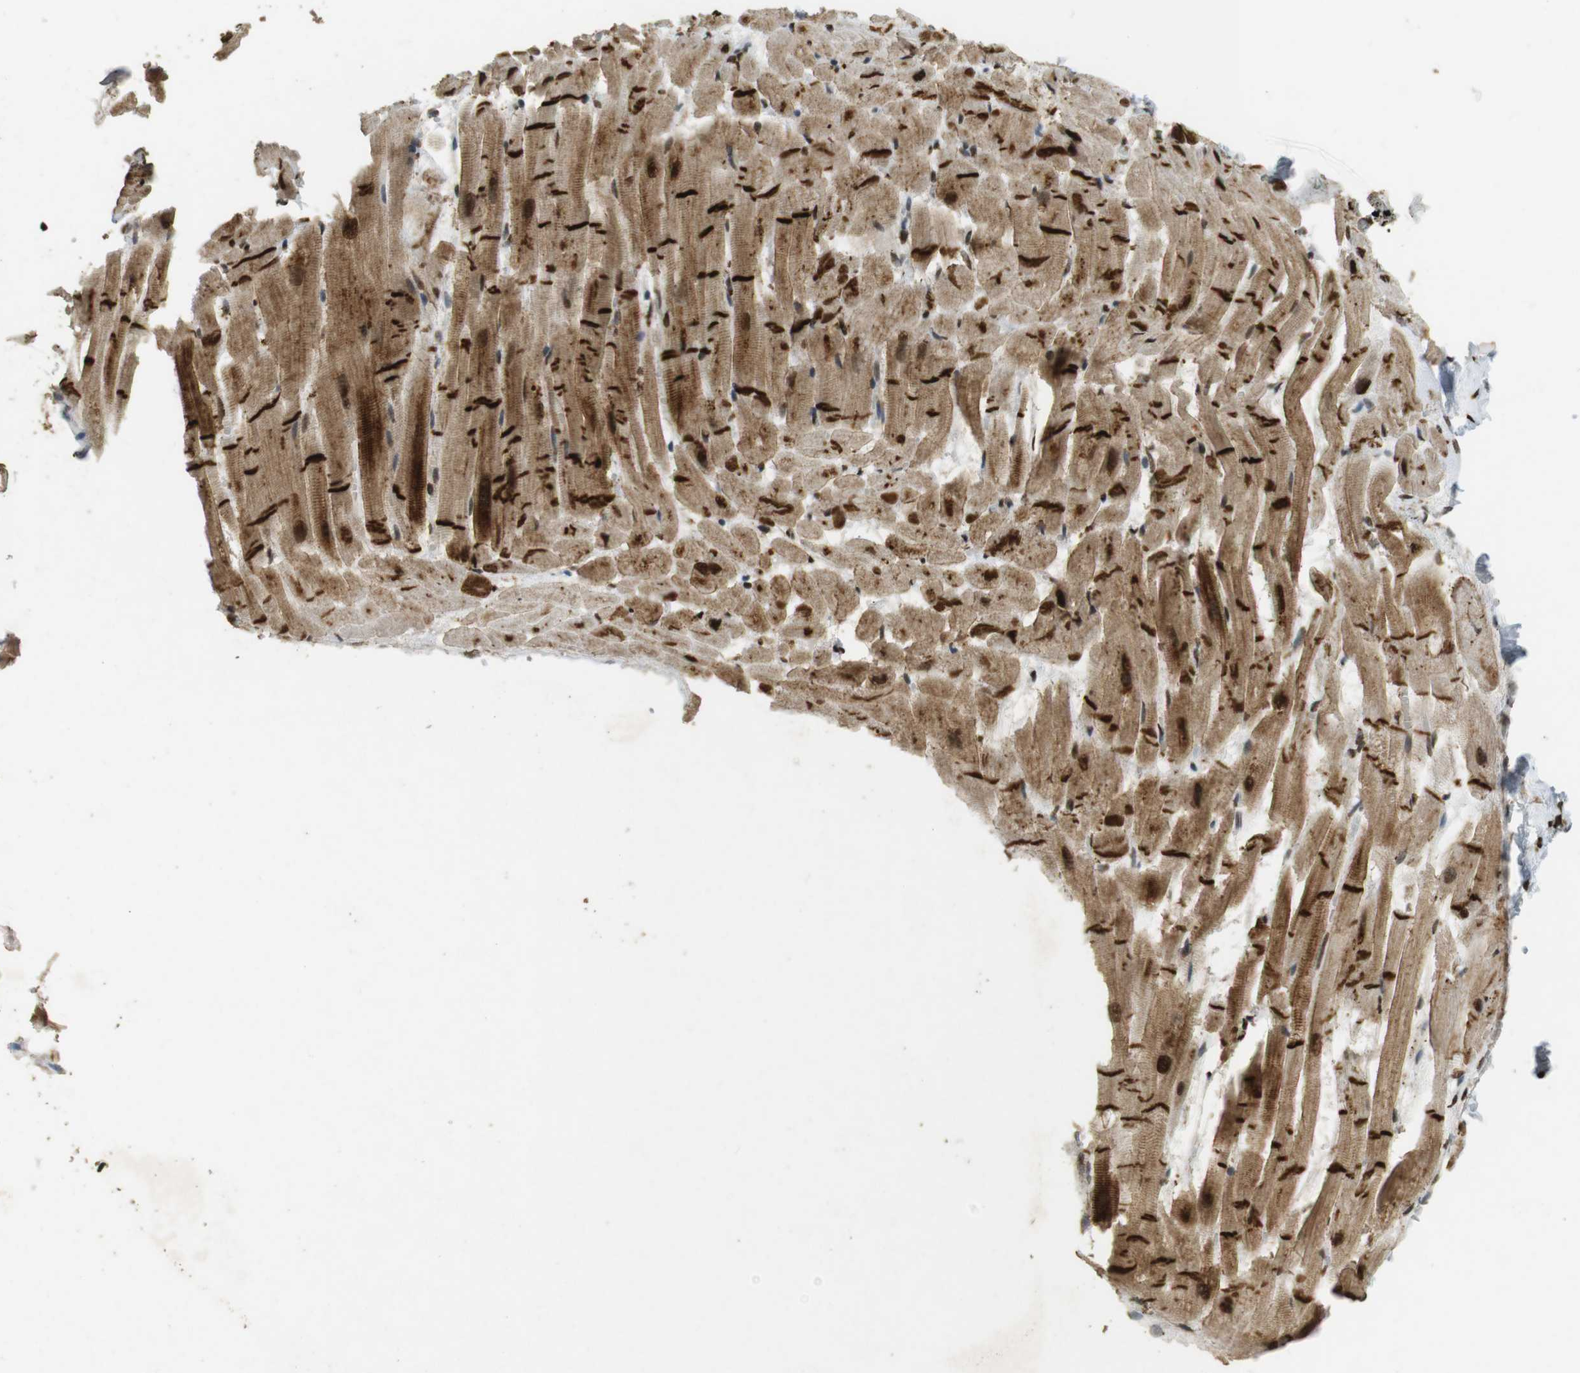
{"staining": {"intensity": "strong", "quantity": ">75%", "location": "cytoplasmic/membranous,nuclear"}, "tissue": "heart muscle", "cell_type": "Cardiomyocytes", "image_type": "normal", "snomed": [{"axis": "morphology", "description": "Normal tissue, NOS"}, {"axis": "topography", "description": "Heart"}], "caption": "Protein expression analysis of normal heart muscle demonstrates strong cytoplasmic/membranous,nuclear positivity in approximately >75% of cardiomyocytes.", "gene": "GATA4", "patient": {"sex": "female", "age": 19}}